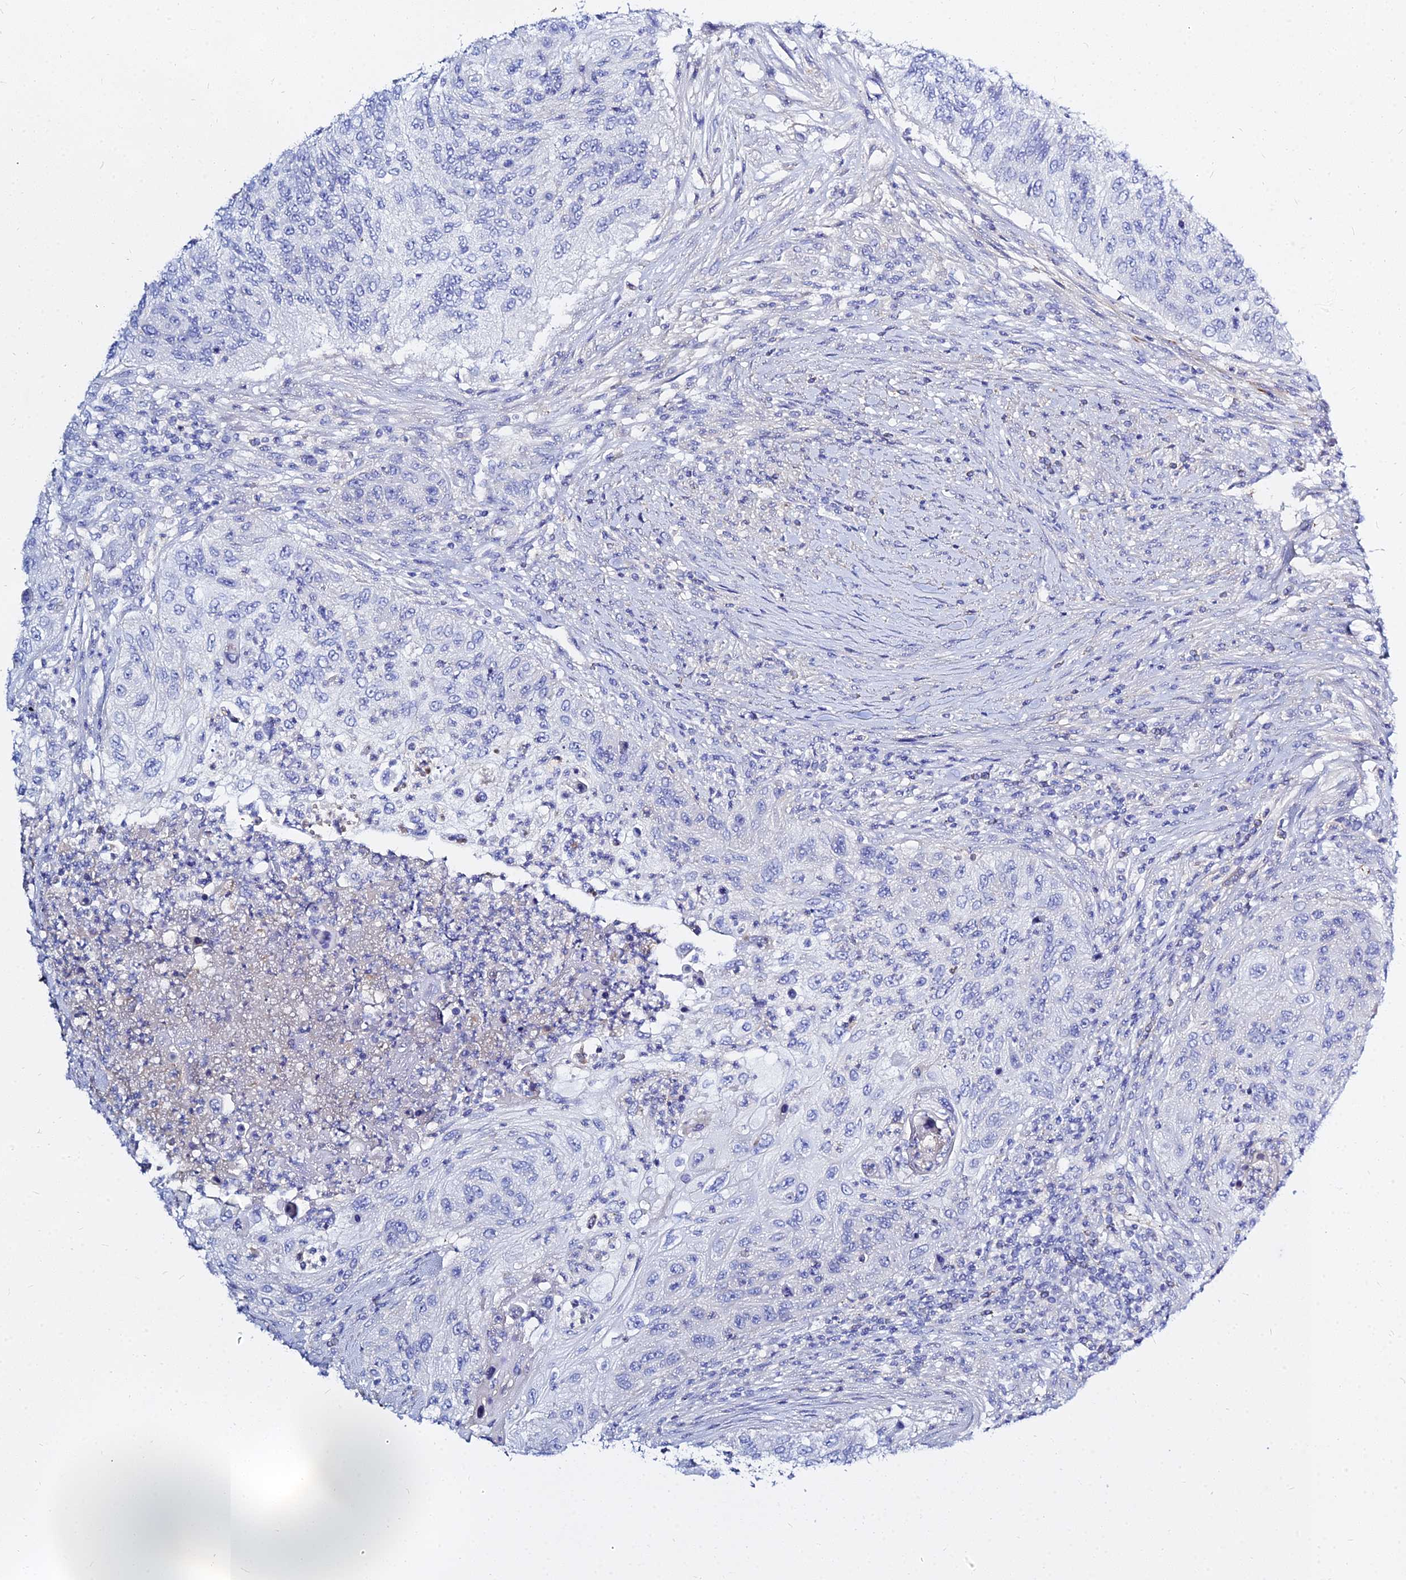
{"staining": {"intensity": "negative", "quantity": "none", "location": "none"}, "tissue": "urothelial cancer", "cell_type": "Tumor cells", "image_type": "cancer", "snomed": [{"axis": "morphology", "description": "Urothelial carcinoma, High grade"}, {"axis": "topography", "description": "Urinary bladder"}], "caption": "A high-resolution photomicrograph shows immunohistochemistry (IHC) staining of high-grade urothelial carcinoma, which demonstrates no significant expression in tumor cells.", "gene": "ZNF552", "patient": {"sex": "female", "age": 60}}